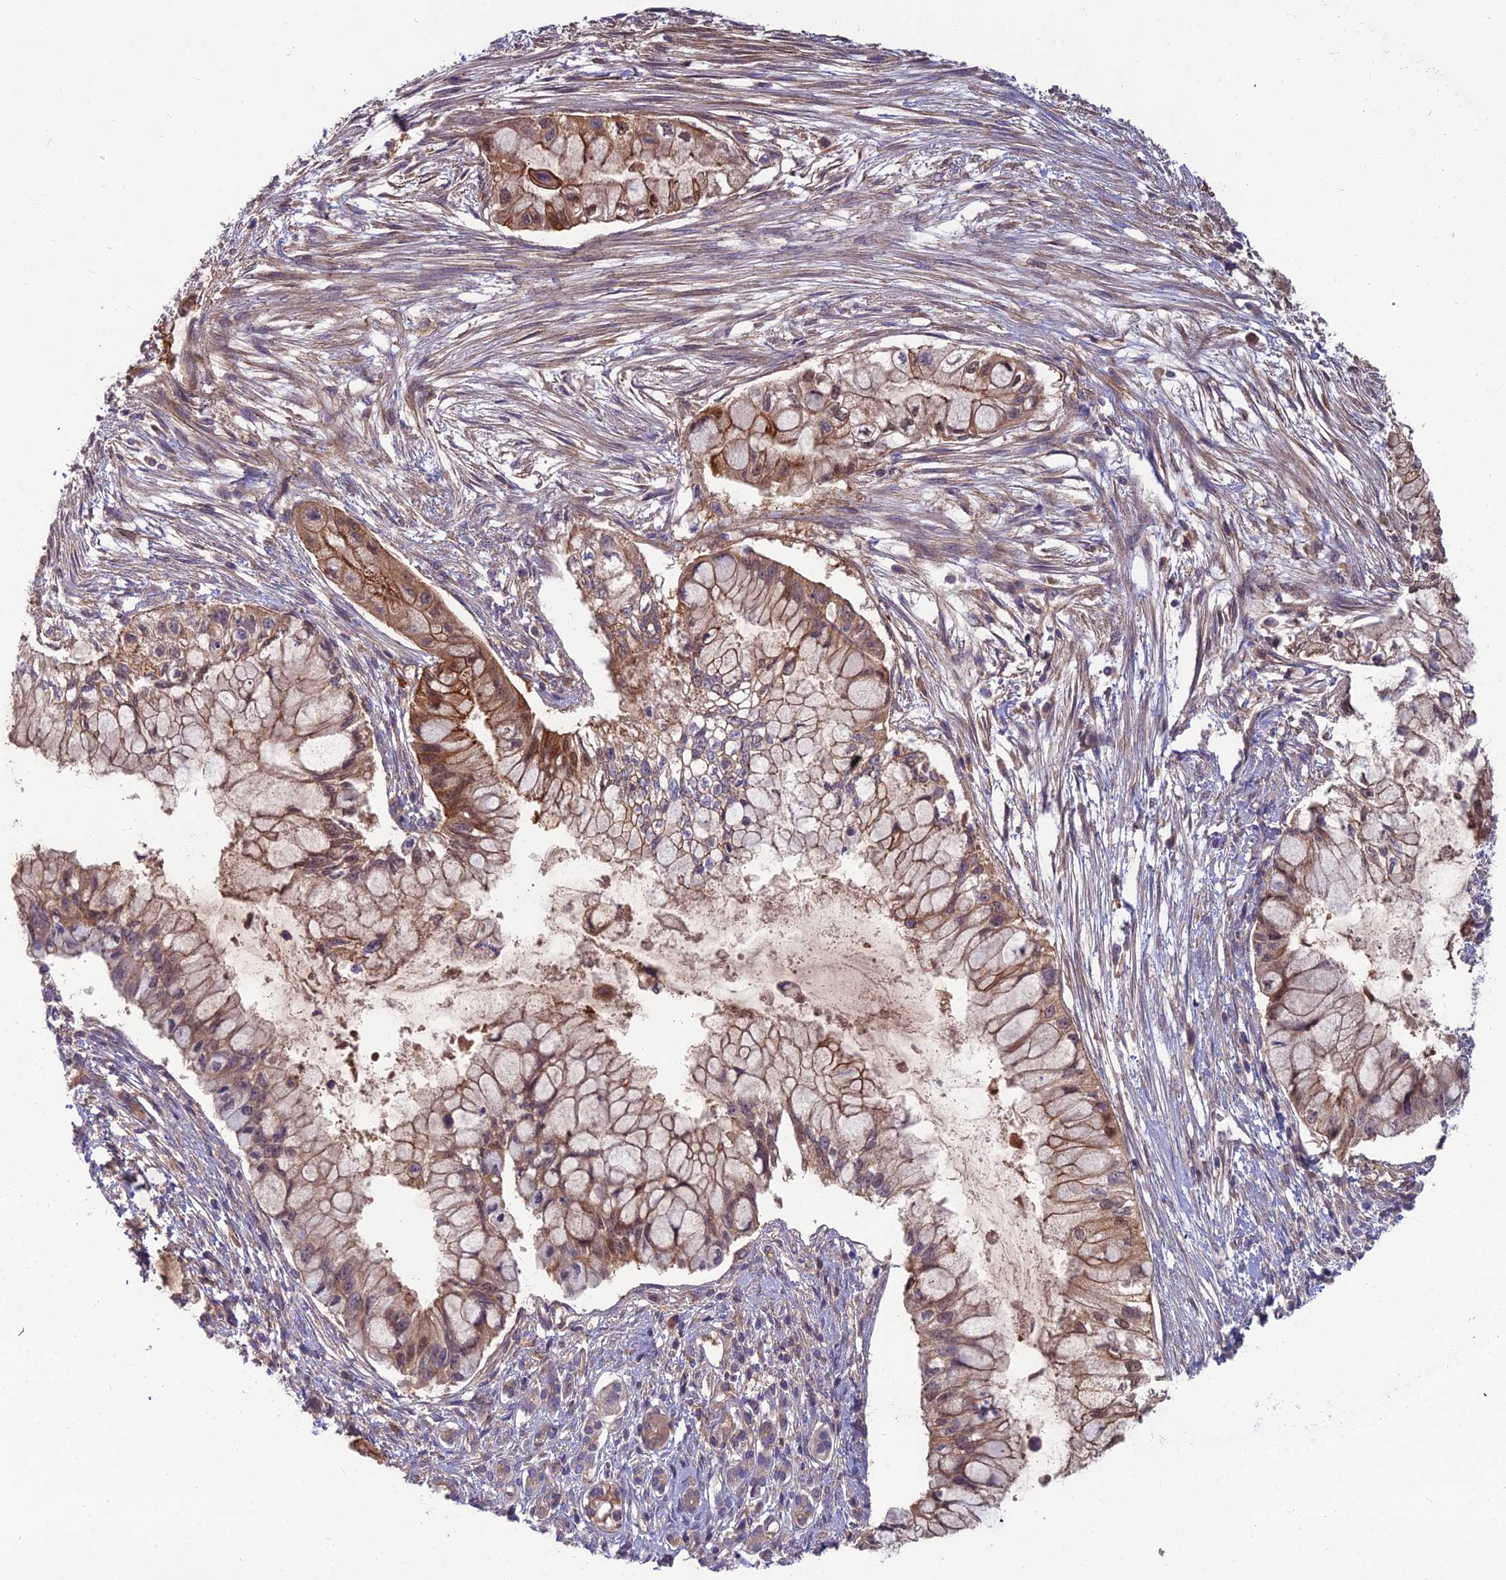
{"staining": {"intensity": "moderate", "quantity": ">75%", "location": "cytoplasmic/membranous"}, "tissue": "pancreatic cancer", "cell_type": "Tumor cells", "image_type": "cancer", "snomed": [{"axis": "morphology", "description": "Adenocarcinoma, NOS"}, {"axis": "topography", "description": "Pancreas"}], "caption": "Immunohistochemical staining of human pancreatic cancer (adenocarcinoma) shows medium levels of moderate cytoplasmic/membranous protein staining in about >75% of tumor cells.", "gene": "MVD", "patient": {"sex": "male", "age": 48}}